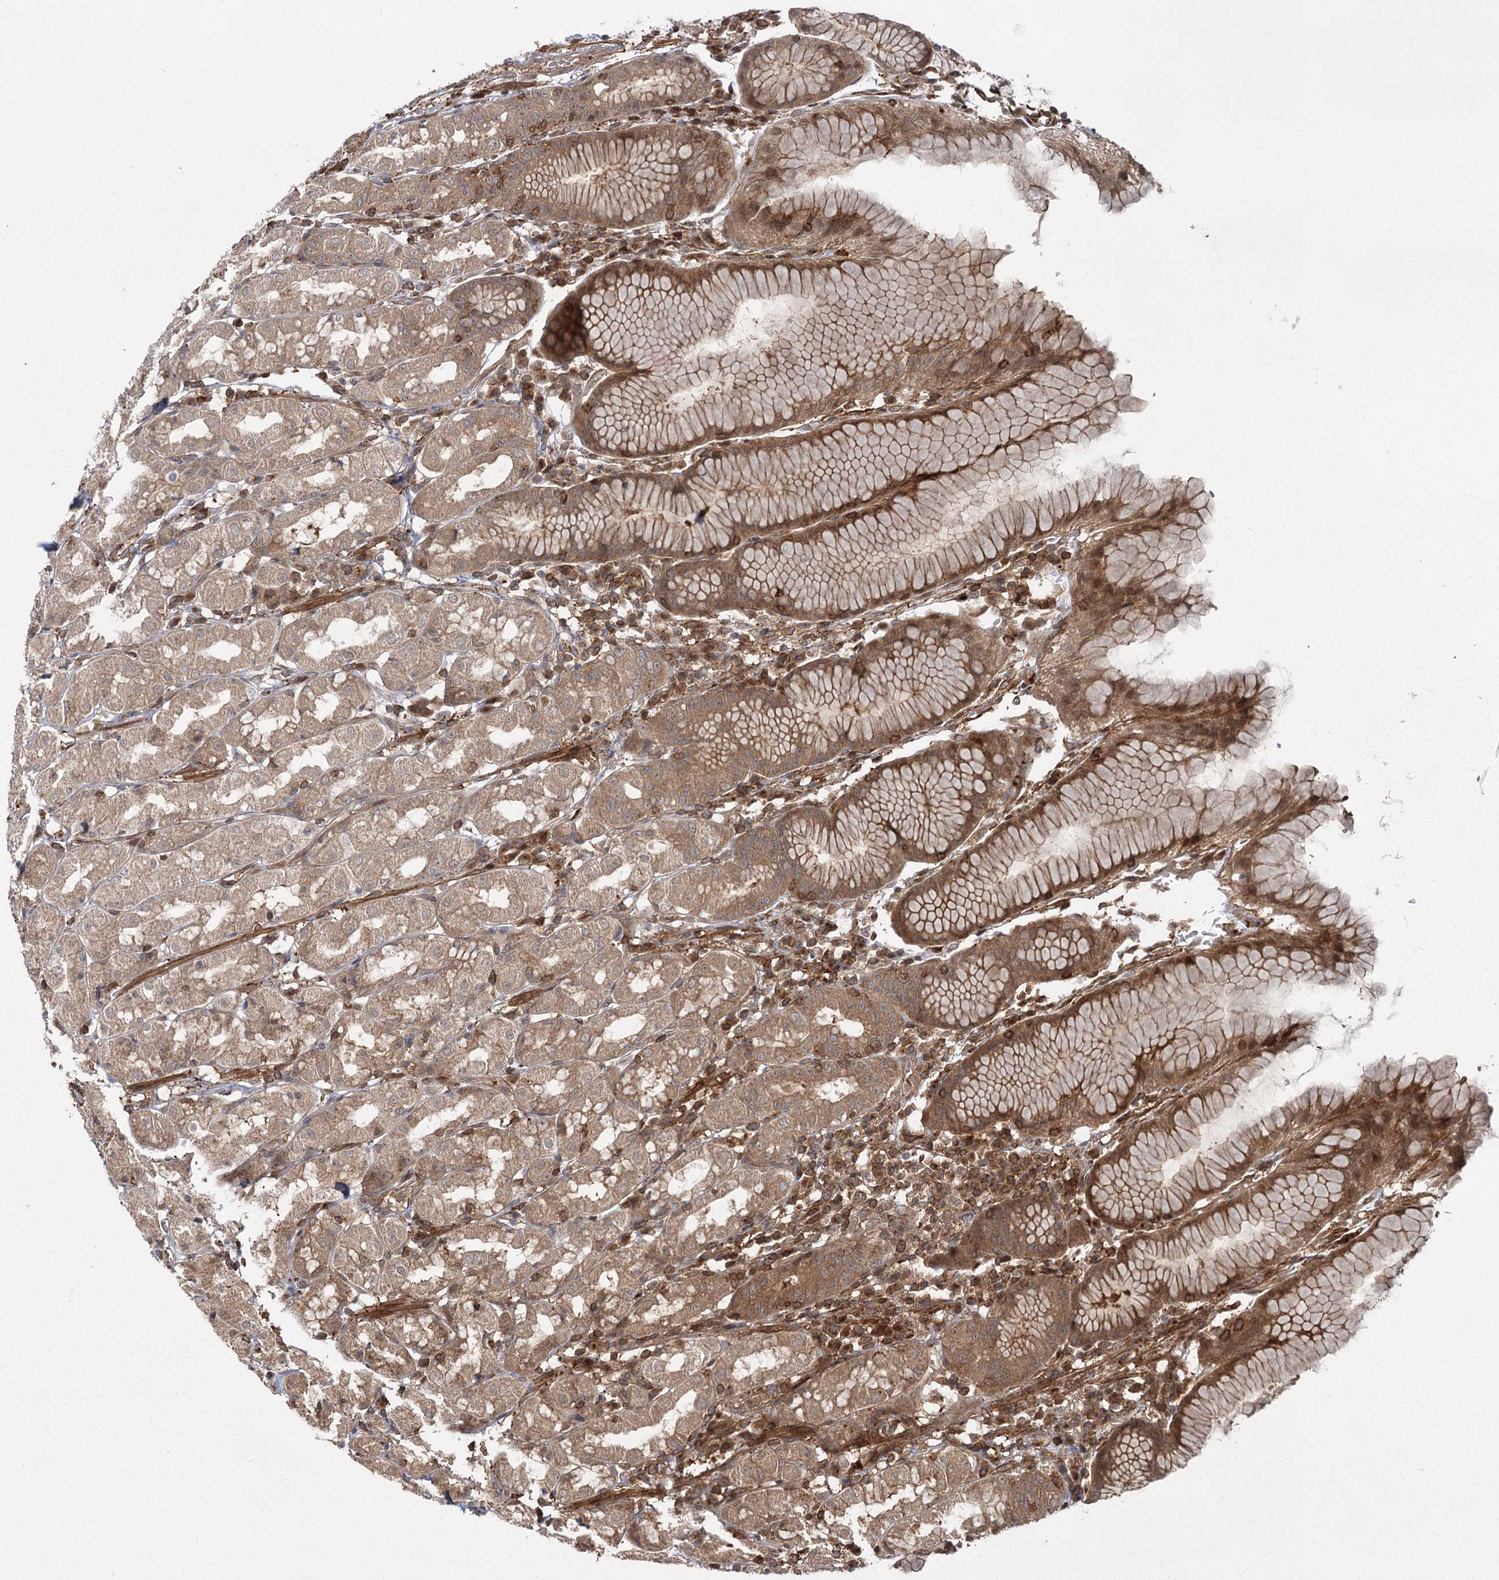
{"staining": {"intensity": "moderate", "quantity": ">75%", "location": "cytoplasmic/membranous"}, "tissue": "stomach", "cell_type": "Glandular cells", "image_type": "normal", "snomed": [{"axis": "morphology", "description": "Normal tissue, NOS"}, {"axis": "topography", "description": "Stomach, lower"}], "caption": "High-magnification brightfield microscopy of benign stomach stained with DAB (3,3'-diaminobenzidine) (brown) and counterstained with hematoxylin (blue). glandular cells exhibit moderate cytoplasmic/membranous staining is identified in approximately>75% of cells. (DAB IHC, brown staining for protein, blue staining for nuclei).", "gene": "MDFIC", "patient": {"sex": "female", "age": 56}}